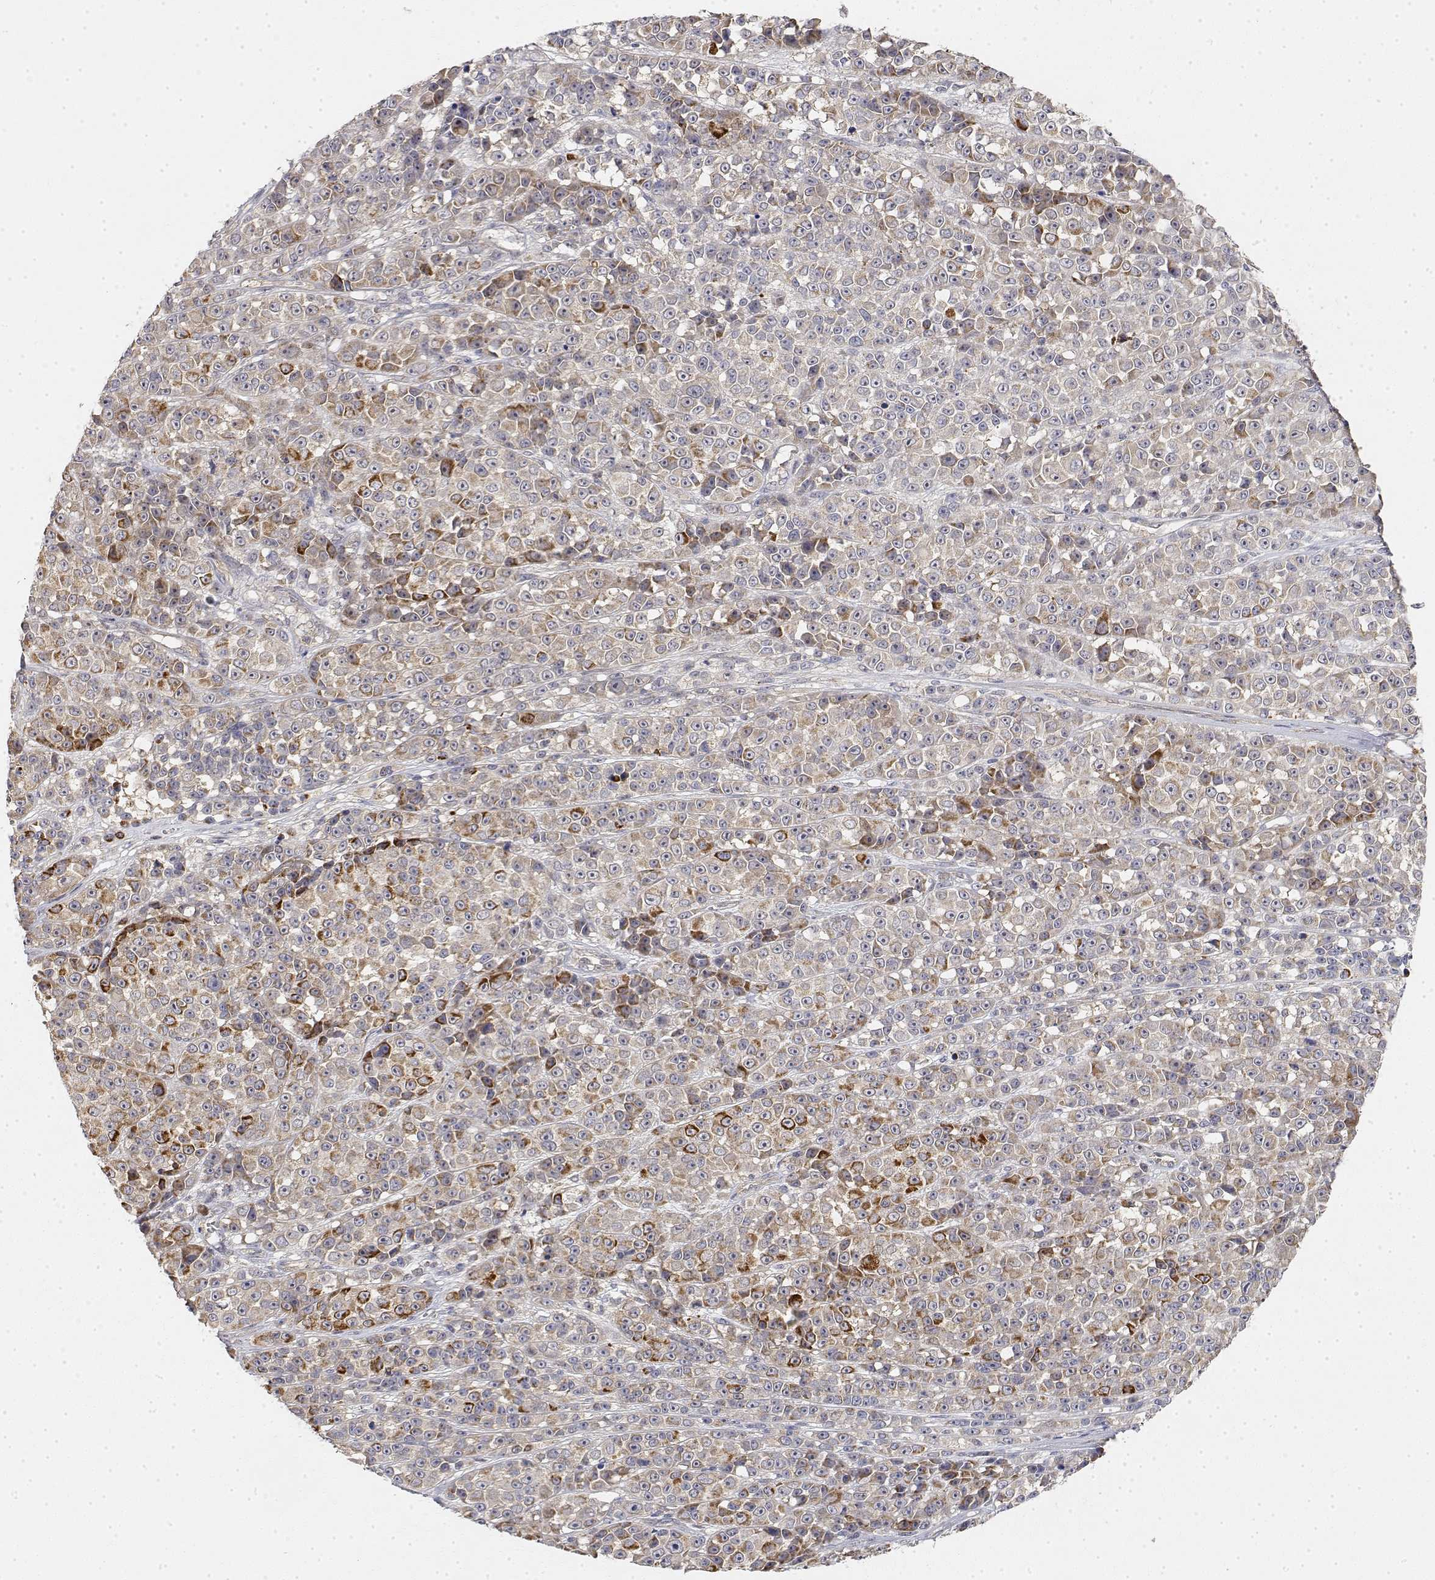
{"staining": {"intensity": "strong", "quantity": "<25%", "location": "cytoplasmic/membranous"}, "tissue": "melanoma", "cell_type": "Tumor cells", "image_type": "cancer", "snomed": [{"axis": "morphology", "description": "Malignant melanoma, NOS"}, {"axis": "topography", "description": "Skin"}, {"axis": "topography", "description": "Skin of back"}], "caption": "Tumor cells display medium levels of strong cytoplasmic/membranous expression in about <25% of cells in malignant melanoma. Using DAB (brown) and hematoxylin (blue) stains, captured at high magnification using brightfield microscopy.", "gene": "LONRF3", "patient": {"sex": "male", "age": 91}}